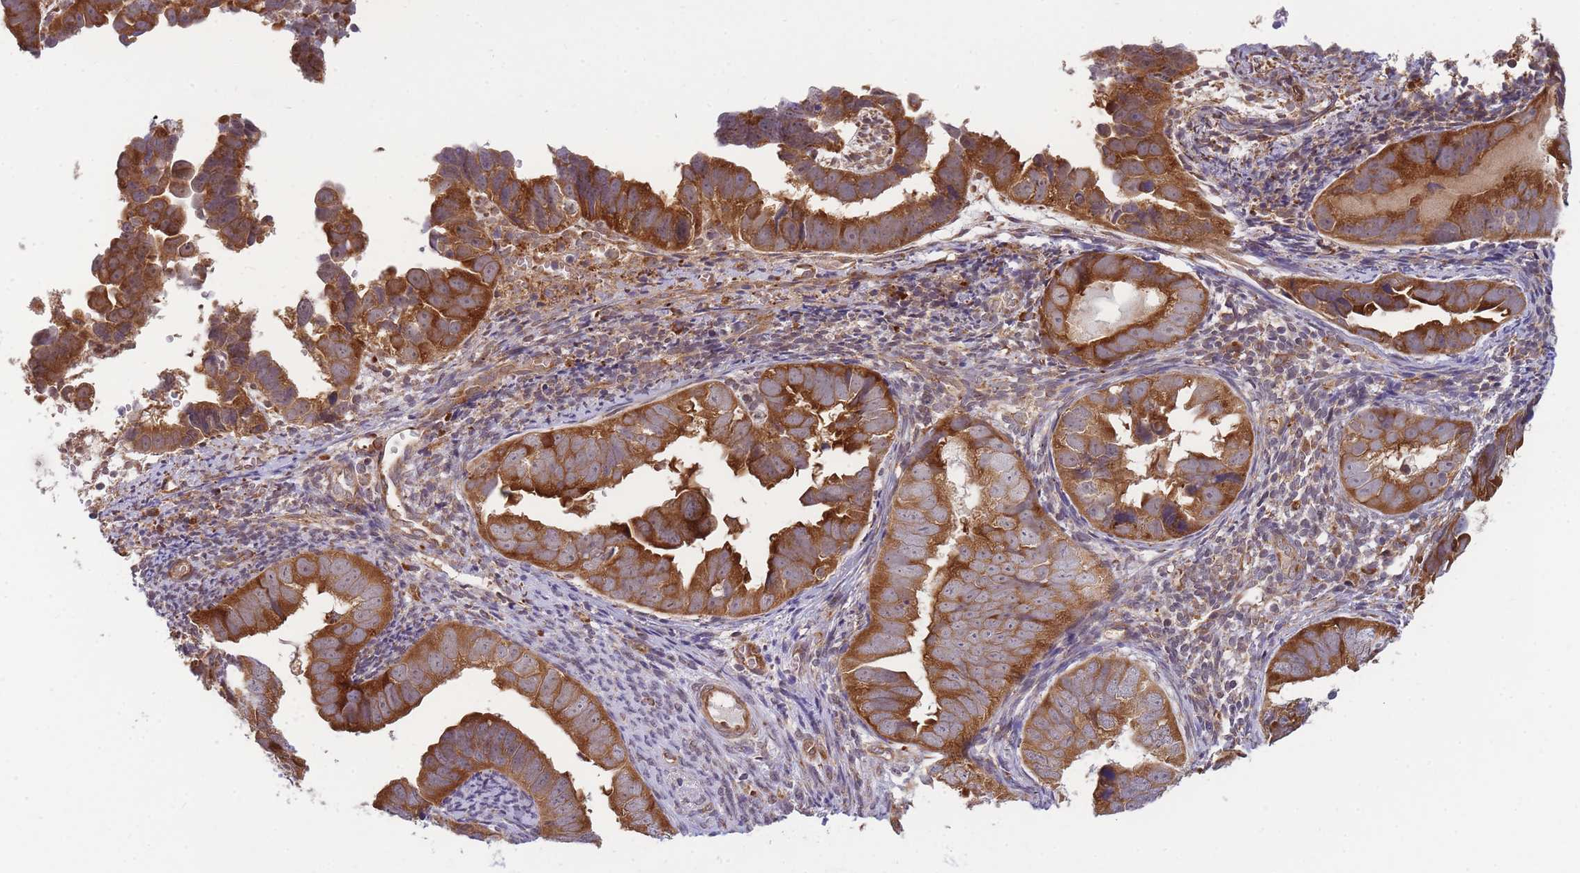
{"staining": {"intensity": "strong", "quantity": ">75%", "location": "cytoplasmic/membranous"}, "tissue": "endometrial cancer", "cell_type": "Tumor cells", "image_type": "cancer", "snomed": [{"axis": "morphology", "description": "Adenocarcinoma, NOS"}, {"axis": "topography", "description": "Endometrium"}], "caption": "Adenocarcinoma (endometrial) stained with DAB immunohistochemistry (IHC) displays high levels of strong cytoplasmic/membranous expression in approximately >75% of tumor cells.", "gene": "MRPL23", "patient": {"sex": "female", "age": 75}}